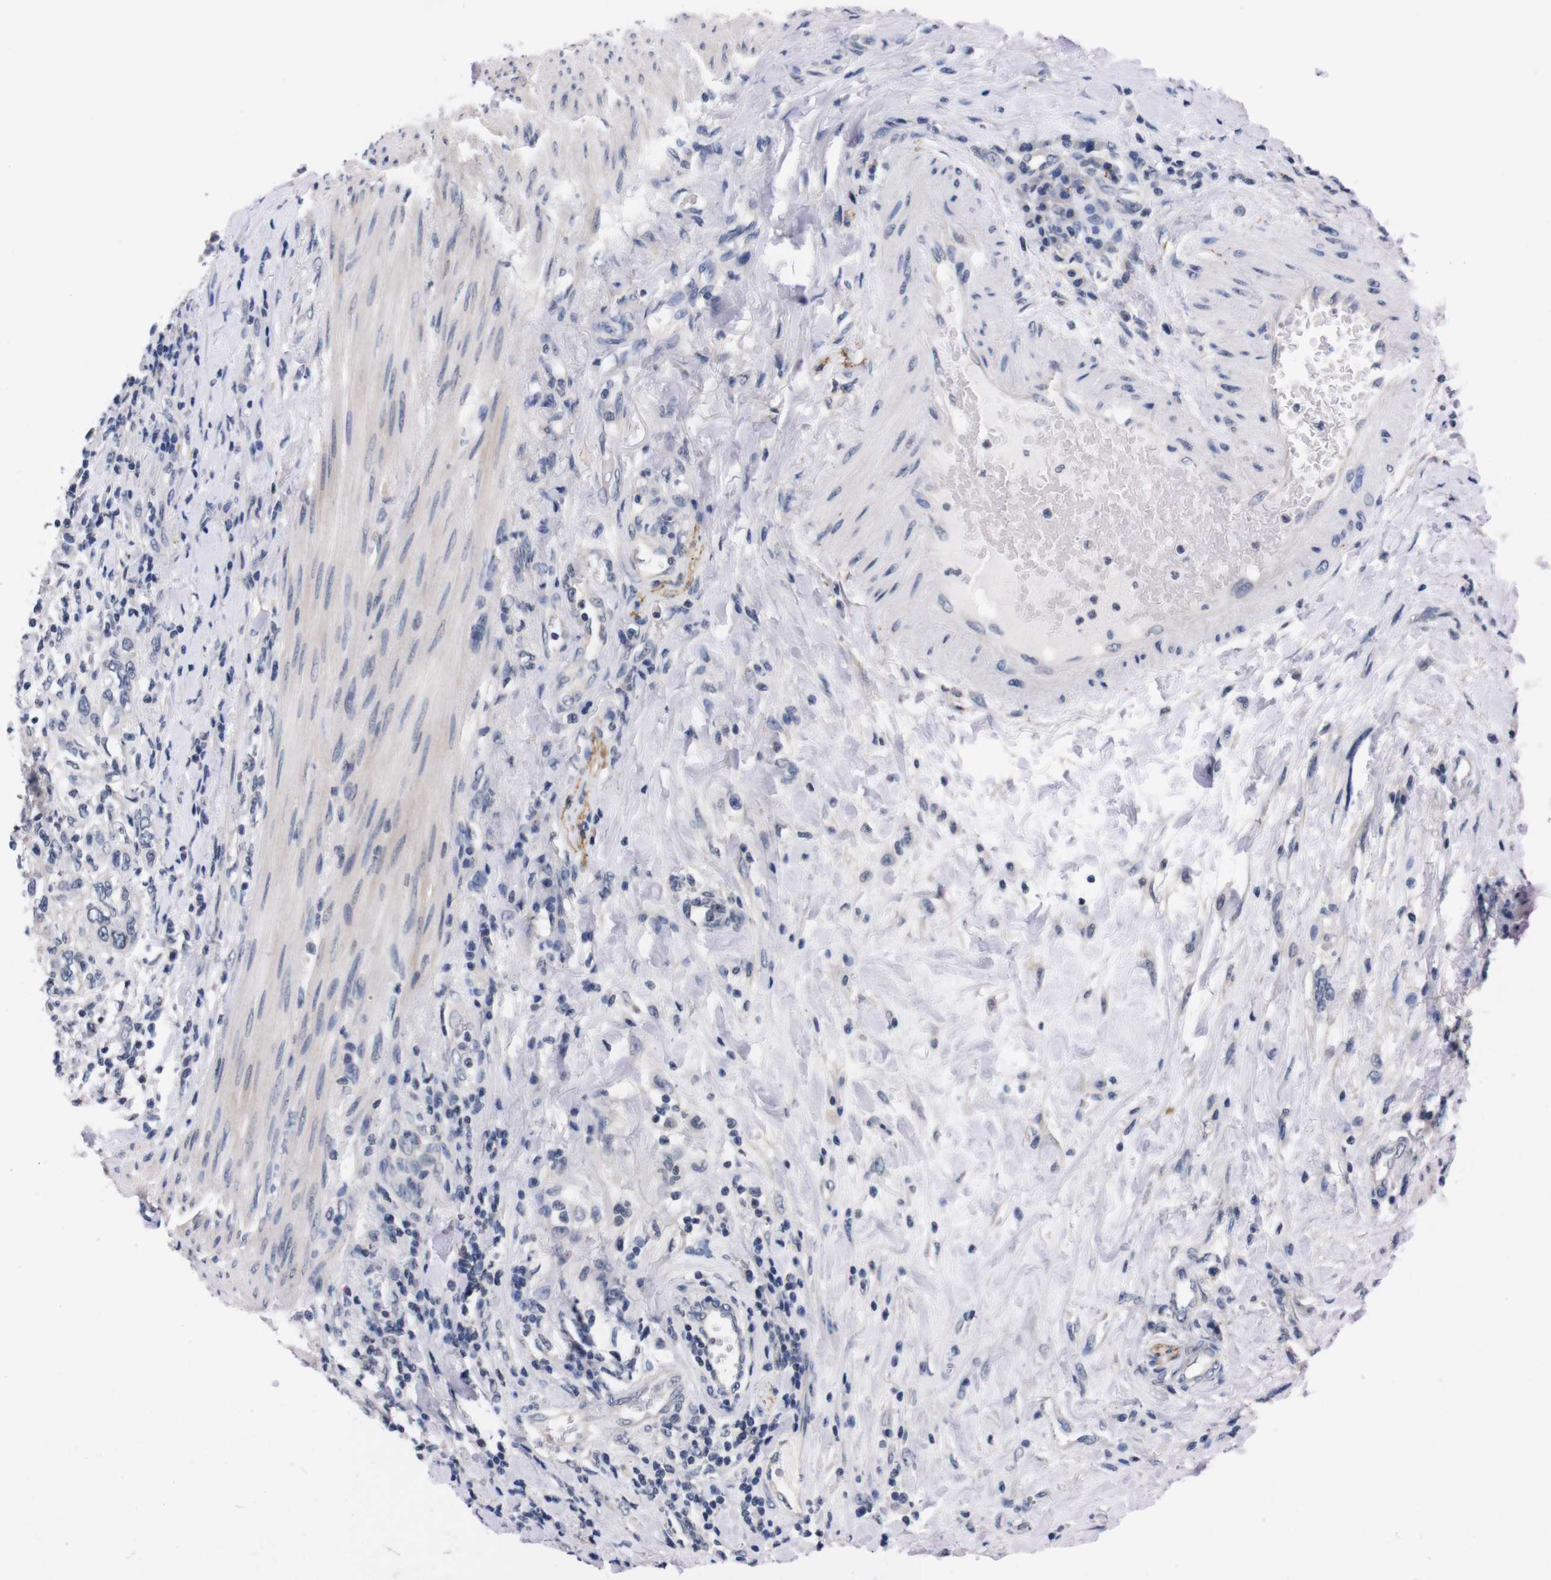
{"staining": {"intensity": "negative", "quantity": "none", "location": "none"}, "tissue": "urothelial cancer", "cell_type": "Tumor cells", "image_type": "cancer", "snomed": [{"axis": "morphology", "description": "Urothelial carcinoma, High grade"}, {"axis": "topography", "description": "Urinary bladder"}], "caption": "Tumor cells show no significant protein expression in urothelial cancer.", "gene": "TNFRSF21", "patient": {"sex": "female", "age": 80}}